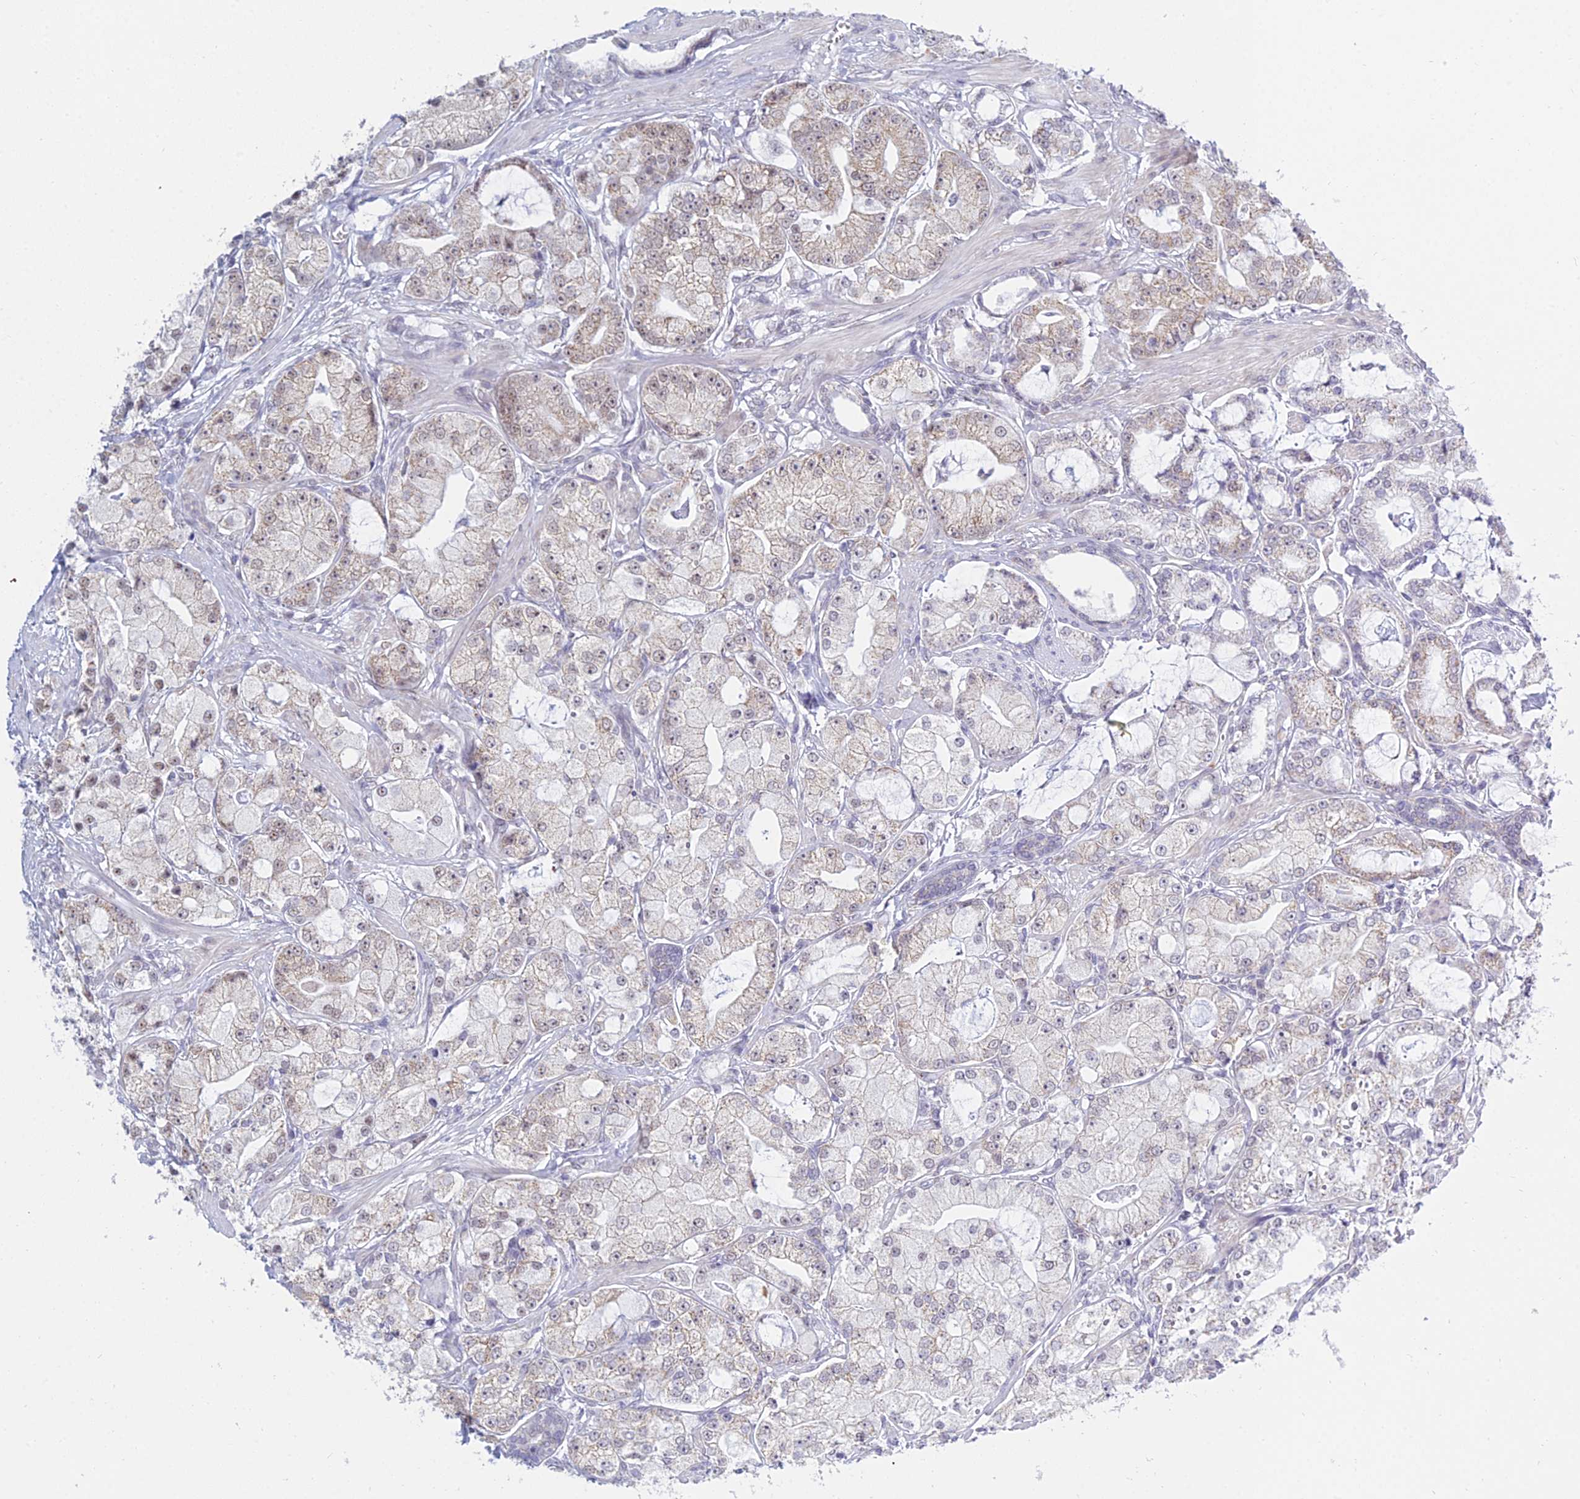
{"staining": {"intensity": "moderate", "quantity": "25%-75%", "location": "nuclear"}, "tissue": "prostate cancer", "cell_type": "Tumor cells", "image_type": "cancer", "snomed": [{"axis": "morphology", "description": "Adenocarcinoma, High grade"}, {"axis": "topography", "description": "Prostate"}], "caption": "A photomicrograph of human prostate high-grade adenocarcinoma stained for a protein displays moderate nuclear brown staining in tumor cells.", "gene": "KLF14", "patient": {"sex": "male", "age": 71}}